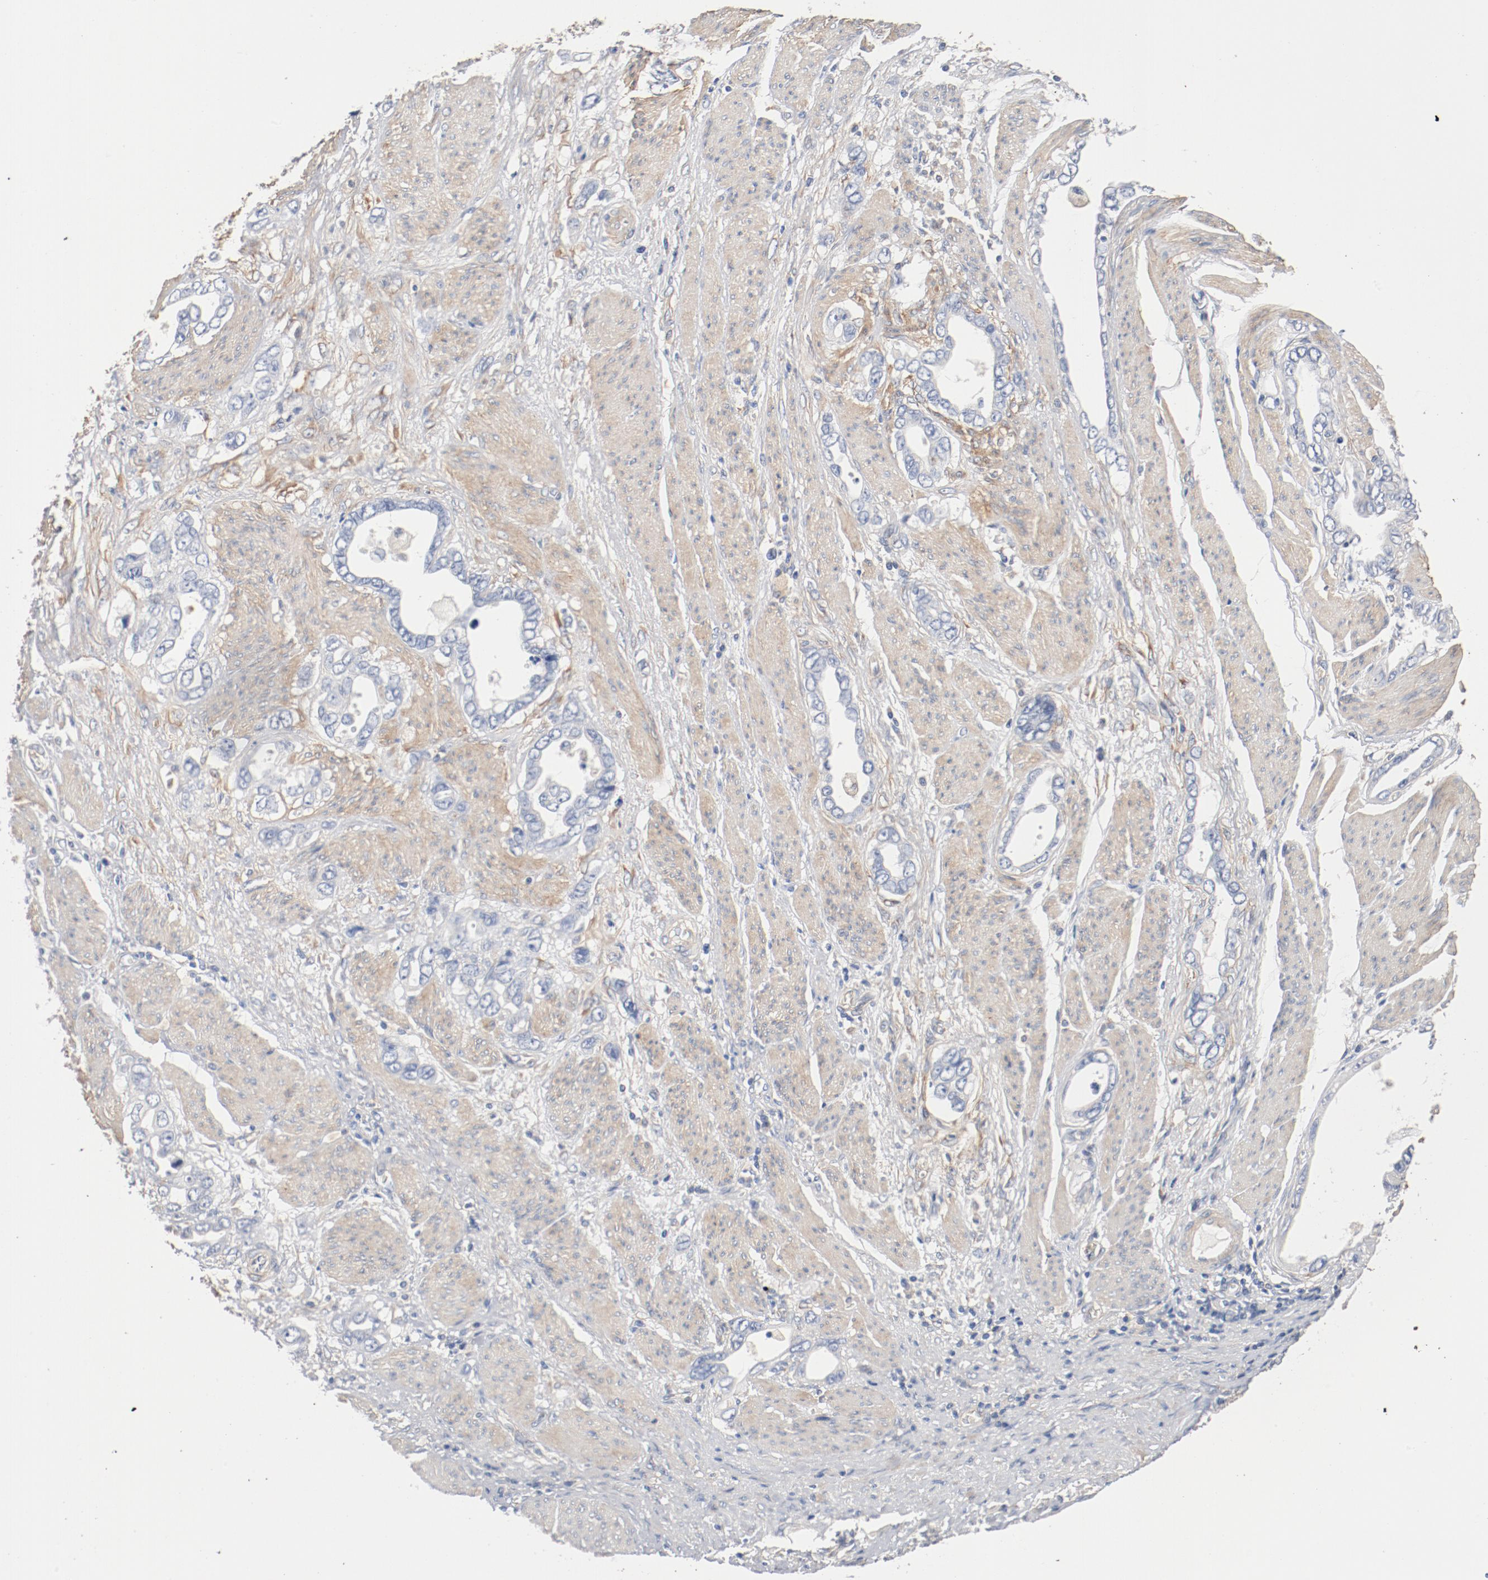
{"staining": {"intensity": "negative", "quantity": "none", "location": "none"}, "tissue": "stomach cancer", "cell_type": "Tumor cells", "image_type": "cancer", "snomed": [{"axis": "morphology", "description": "Adenocarcinoma, NOS"}, {"axis": "topography", "description": "Stomach"}], "caption": "High power microscopy image of an immunohistochemistry (IHC) micrograph of adenocarcinoma (stomach), revealing no significant positivity in tumor cells.", "gene": "ILK", "patient": {"sex": "male", "age": 78}}